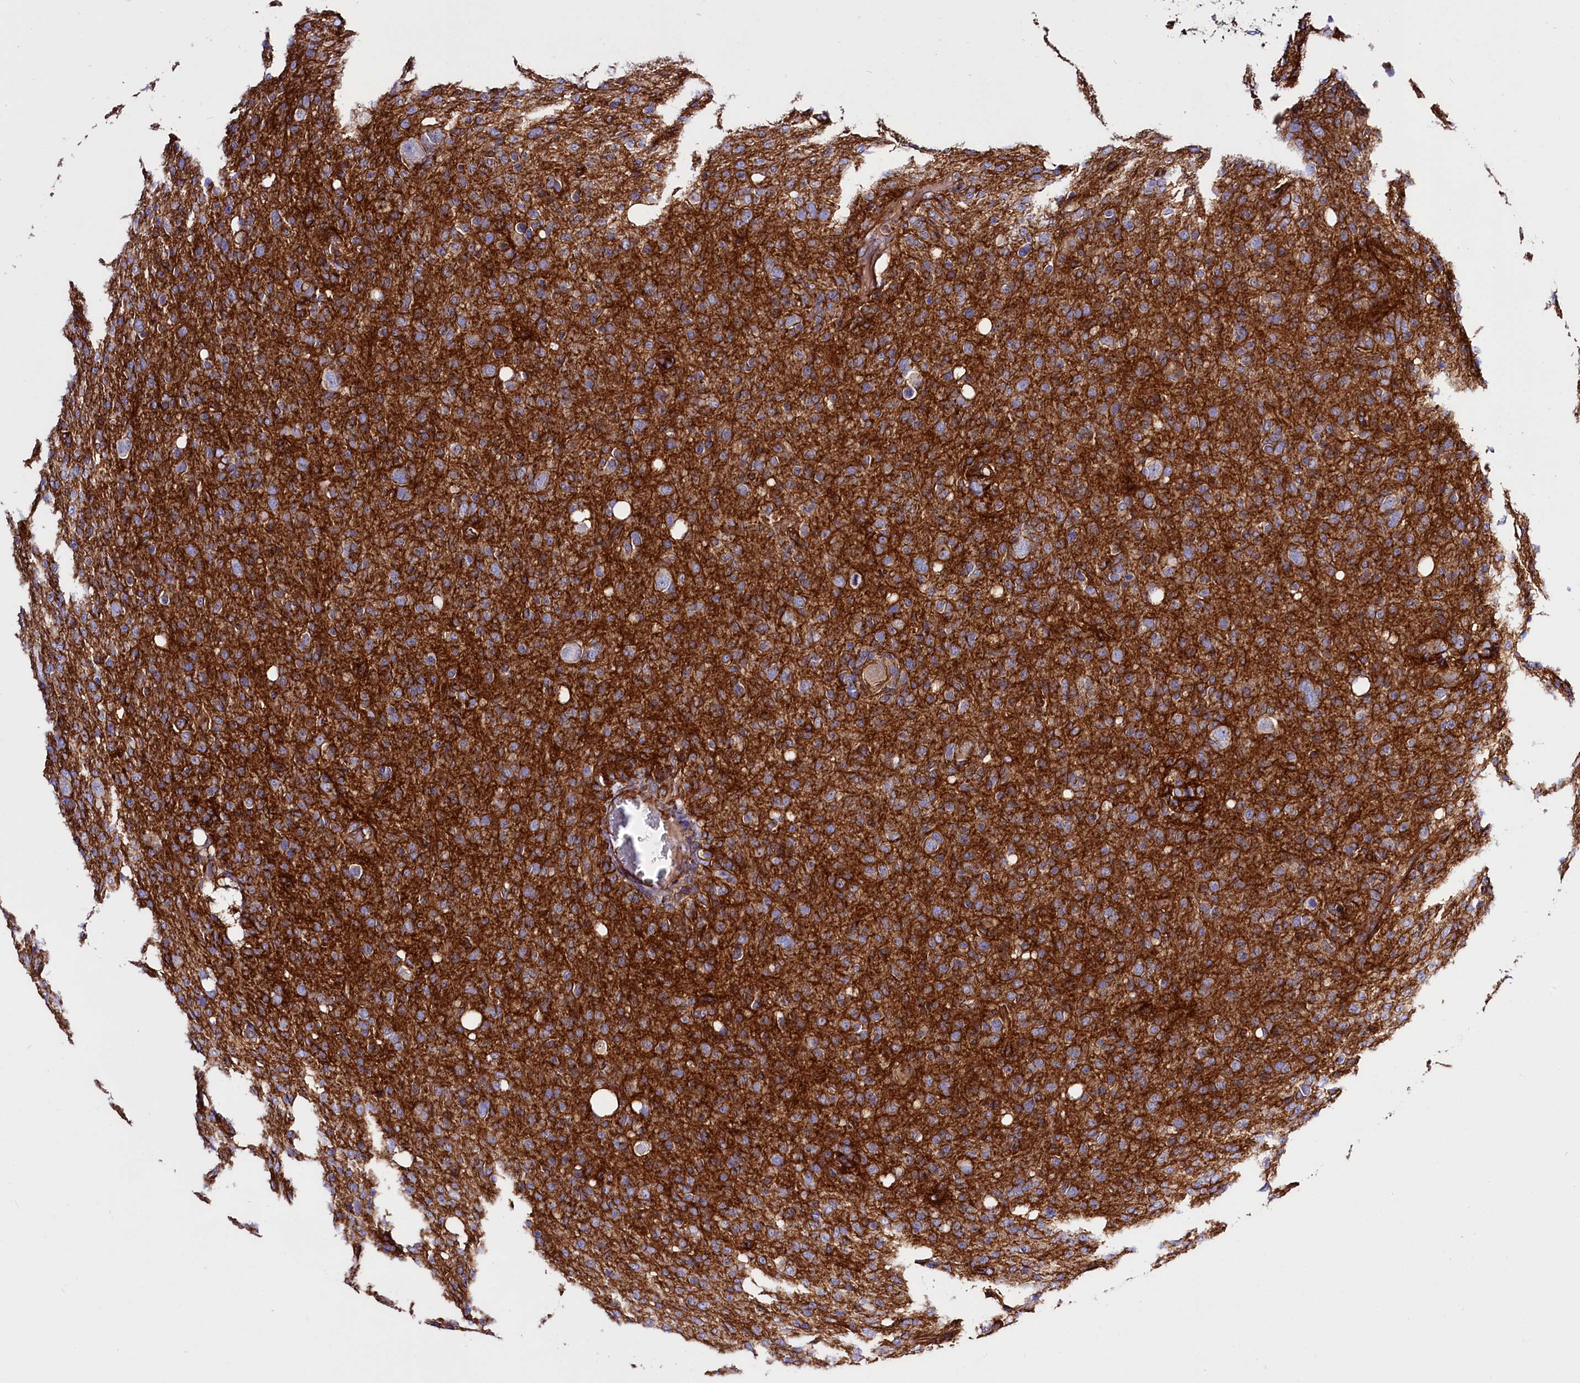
{"staining": {"intensity": "moderate", "quantity": "<25%", "location": "cytoplasmic/membranous"}, "tissue": "glioma", "cell_type": "Tumor cells", "image_type": "cancer", "snomed": [{"axis": "morphology", "description": "Glioma, malignant, High grade"}, {"axis": "topography", "description": "Brain"}], "caption": "DAB (3,3'-diaminobenzidine) immunohistochemical staining of glioma shows moderate cytoplasmic/membranous protein positivity in about <25% of tumor cells.", "gene": "ANO6", "patient": {"sex": "female", "age": 57}}